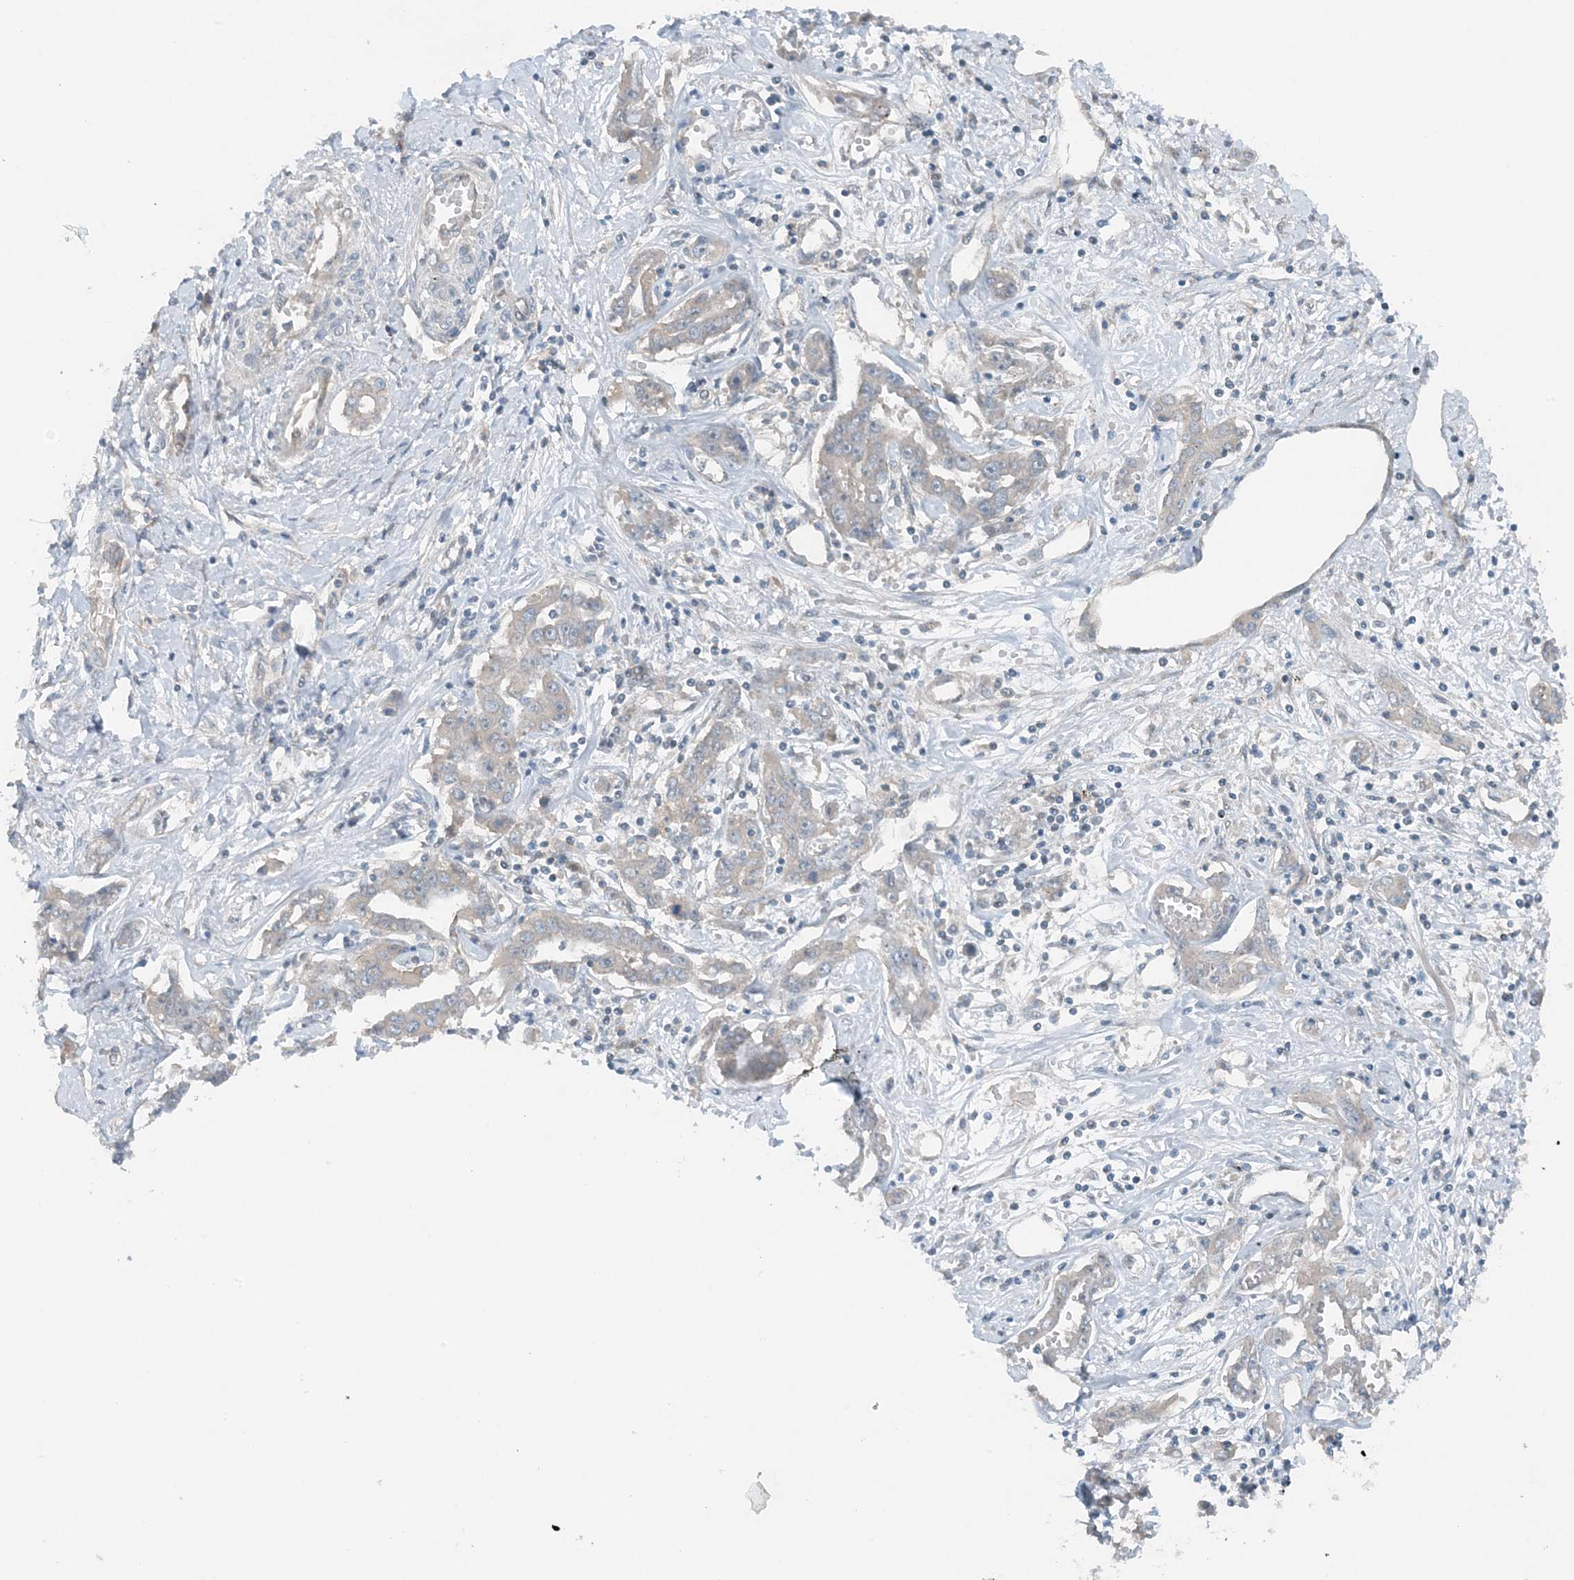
{"staining": {"intensity": "weak", "quantity": "<25%", "location": "cytoplasmic/membranous"}, "tissue": "liver cancer", "cell_type": "Tumor cells", "image_type": "cancer", "snomed": [{"axis": "morphology", "description": "Cholangiocarcinoma"}, {"axis": "topography", "description": "Liver"}], "caption": "This image is of liver cholangiocarcinoma stained with IHC to label a protein in brown with the nuclei are counter-stained blue. There is no expression in tumor cells.", "gene": "MITD1", "patient": {"sex": "male", "age": 59}}